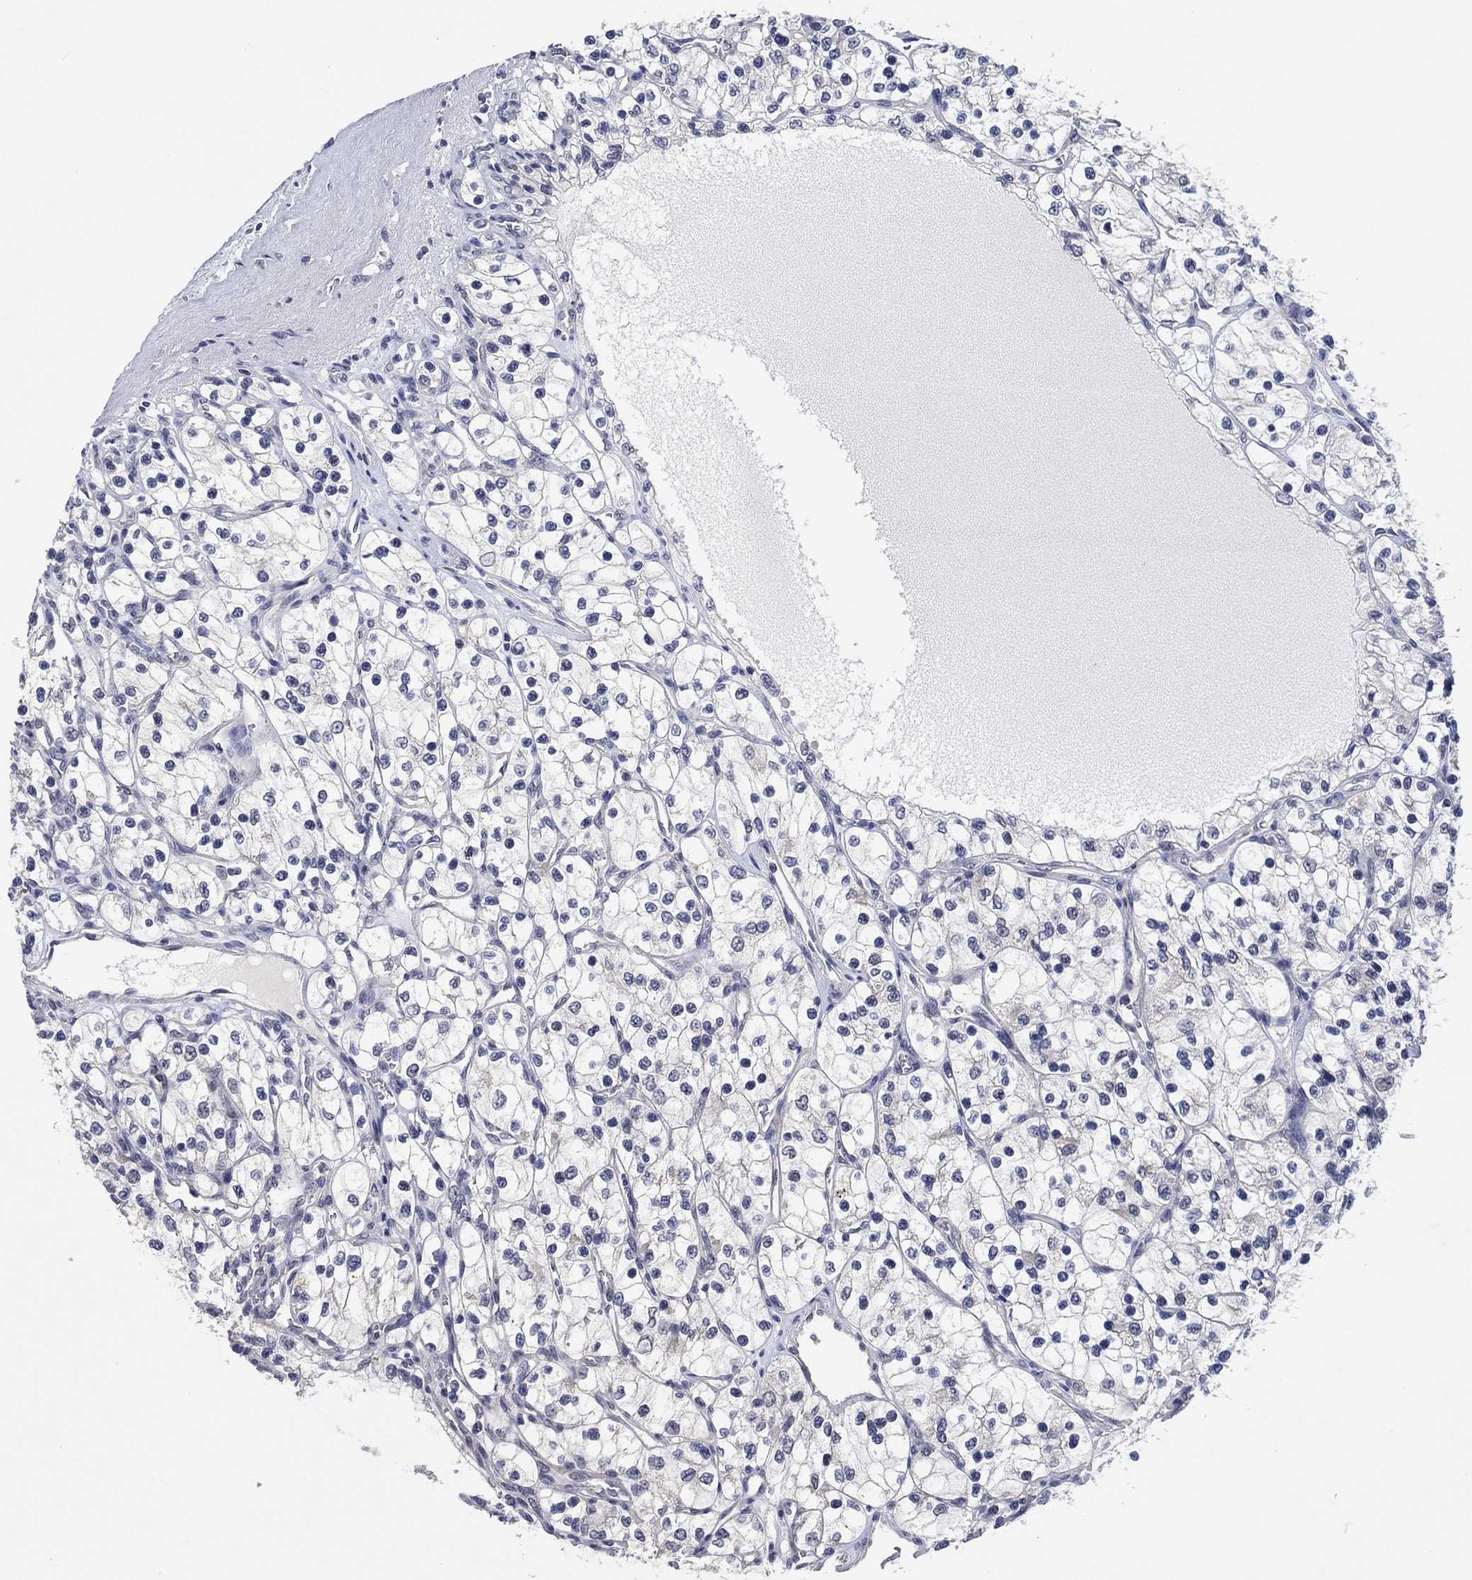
{"staining": {"intensity": "negative", "quantity": "none", "location": "none"}, "tissue": "renal cancer", "cell_type": "Tumor cells", "image_type": "cancer", "snomed": [{"axis": "morphology", "description": "Adenocarcinoma, NOS"}, {"axis": "topography", "description": "Kidney"}], "caption": "Adenocarcinoma (renal) was stained to show a protein in brown. There is no significant positivity in tumor cells.", "gene": "PRRT3", "patient": {"sex": "female", "age": 69}}